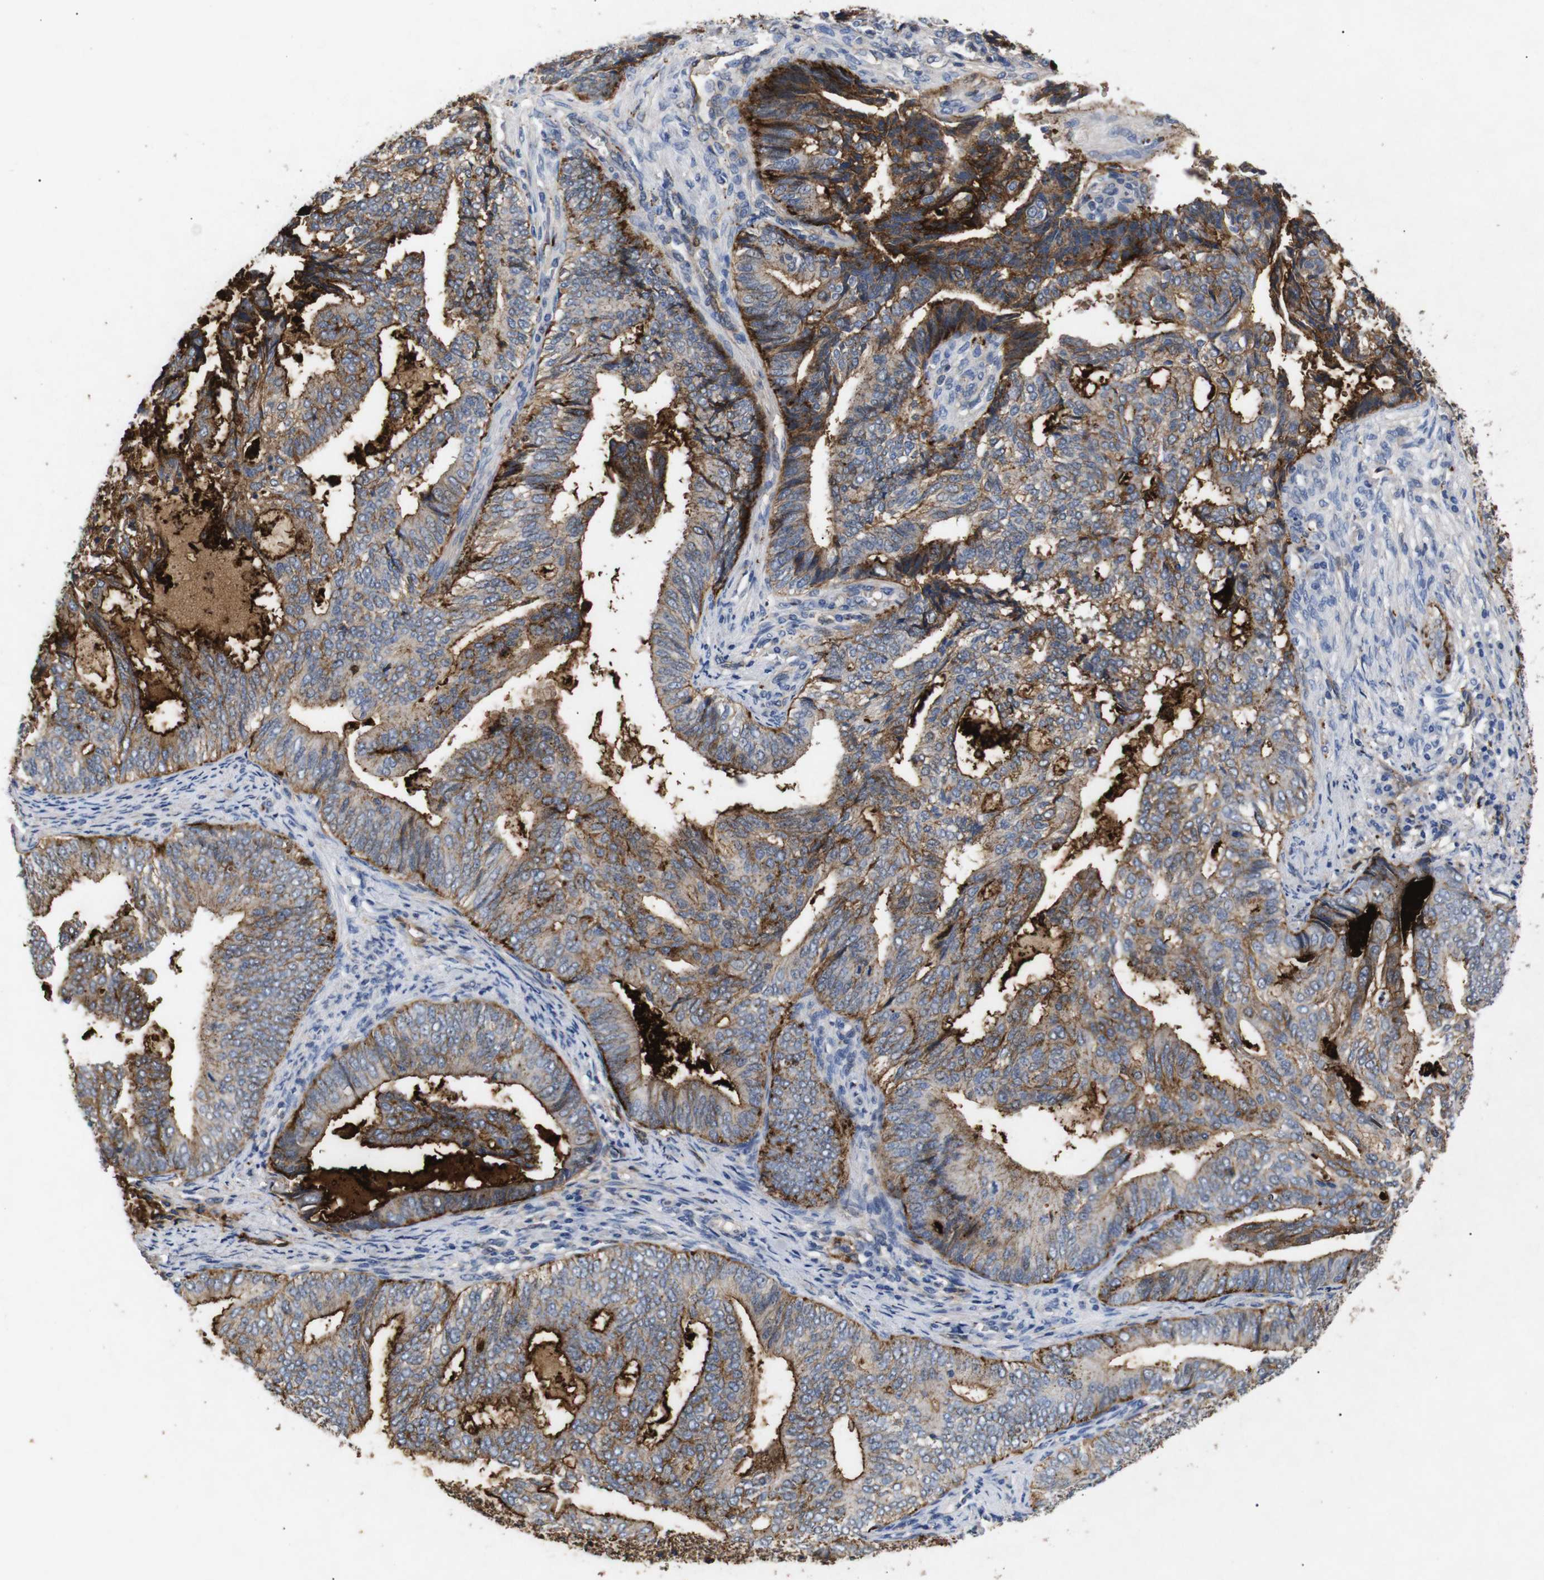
{"staining": {"intensity": "strong", "quantity": ">75%", "location": "cytoplasmic/membranous"}, "tissue": "endometrial cancer", "cell_type": "Tumor cells", "image_type": "cancer", "snomed": [{"axis": "morphology", "description": "Adenocarcinoma, NOS"}, {"axis": "topography", "description": "Endometrium"}], "caption": "This is an image of immunohistochemistry (IHC) staining of endometrial cancer, which shows strong staining in the cytoplasmic/membranous of tumor cells.", "gene": "SDCBP", "patient": {"sex": "female", "age": 58}}